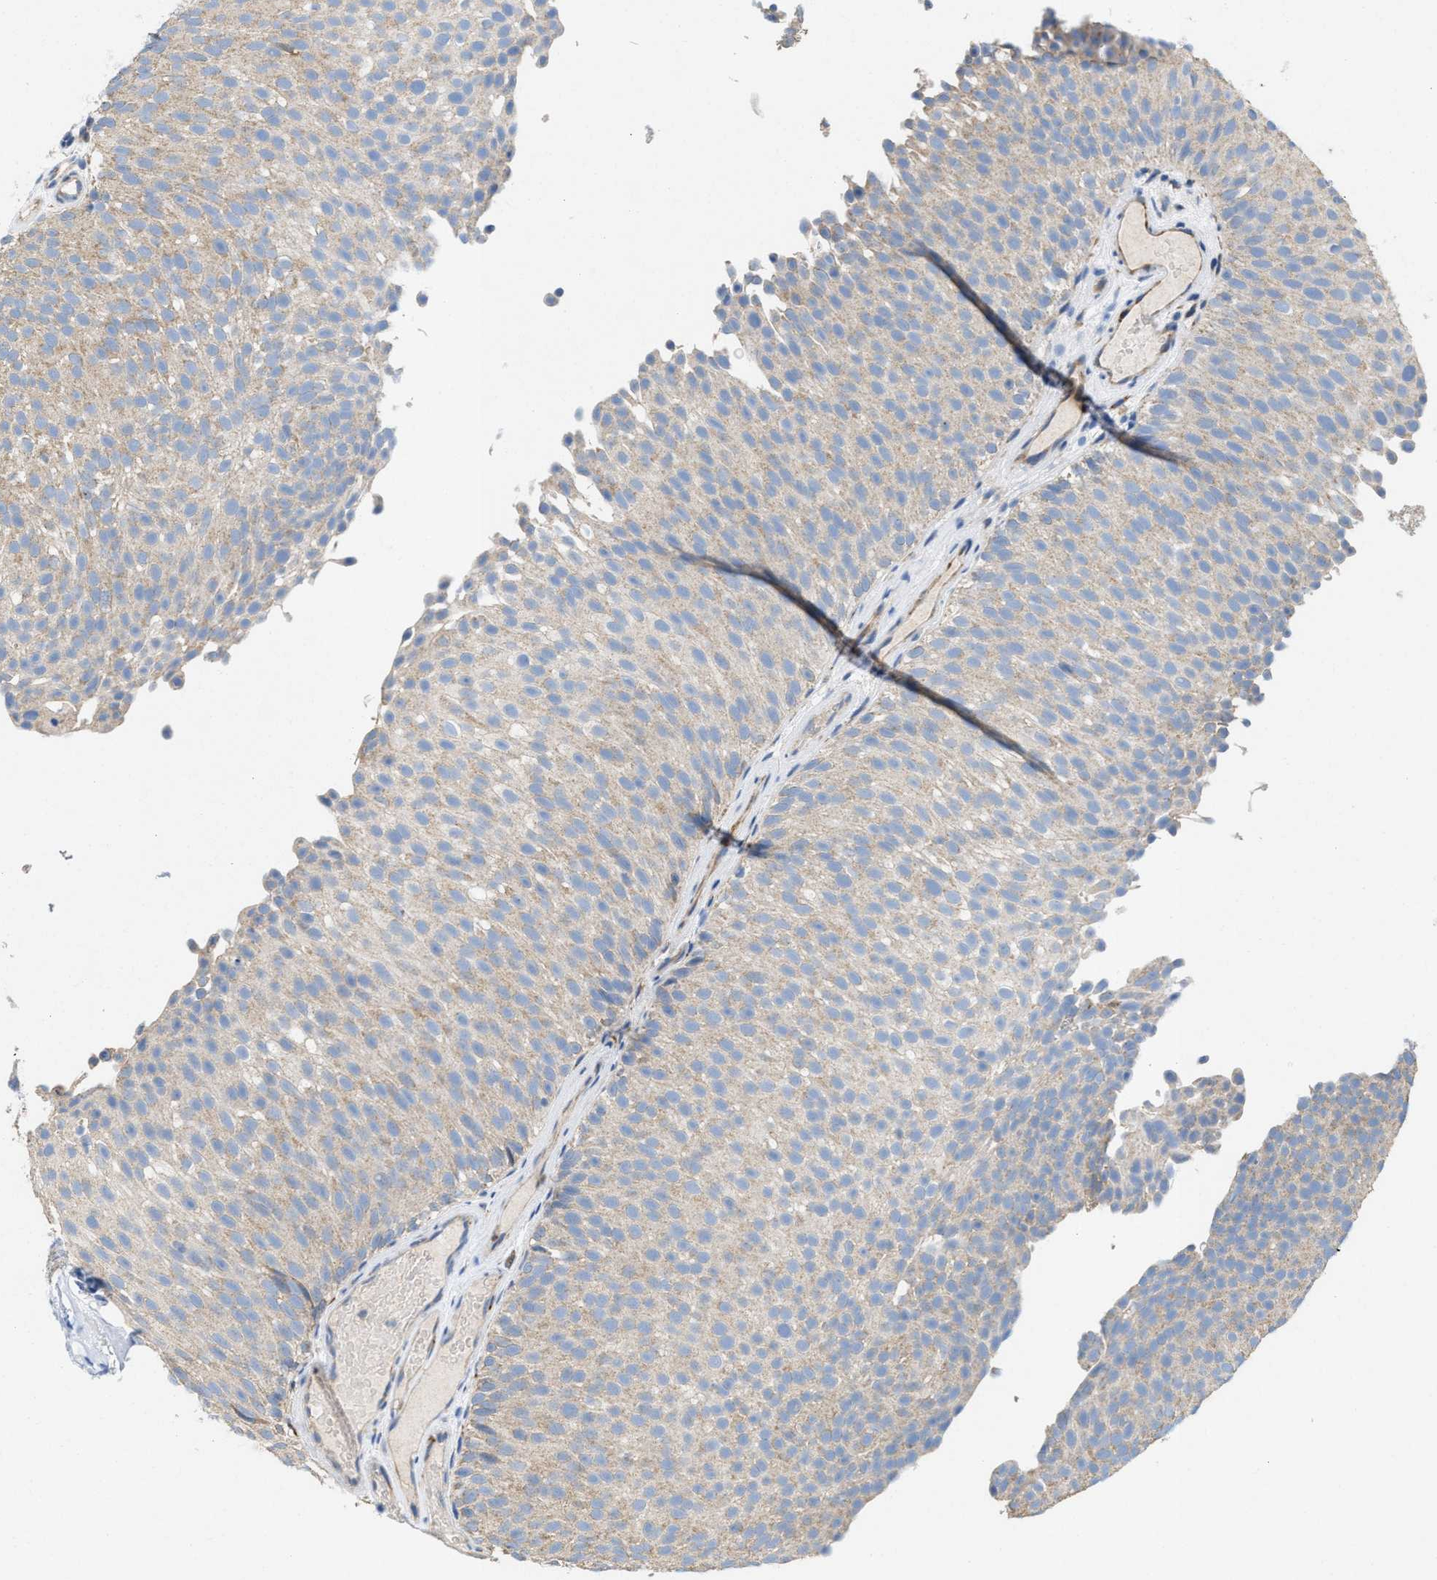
{"staining": {"intensity": "weak", "quantity": "<25%", "location": "cytoplasmic/membranous"}, "tissue": "urothelial cancer", "cell_type": "Tumor cells", "image_type": "cancer", "snomed": [{"axis": "morphology", "description": "Urothelial carcinoma, Low grade"}, {"axis": "topography", "description": "Urinary bladder"}], "caption": "Urothelial cancer was stained to show a protein in brown. There is no significant positivity in tumor cells.", "gene": "DYNC2I1", "patient": {"sex": "male", "age": 78}}